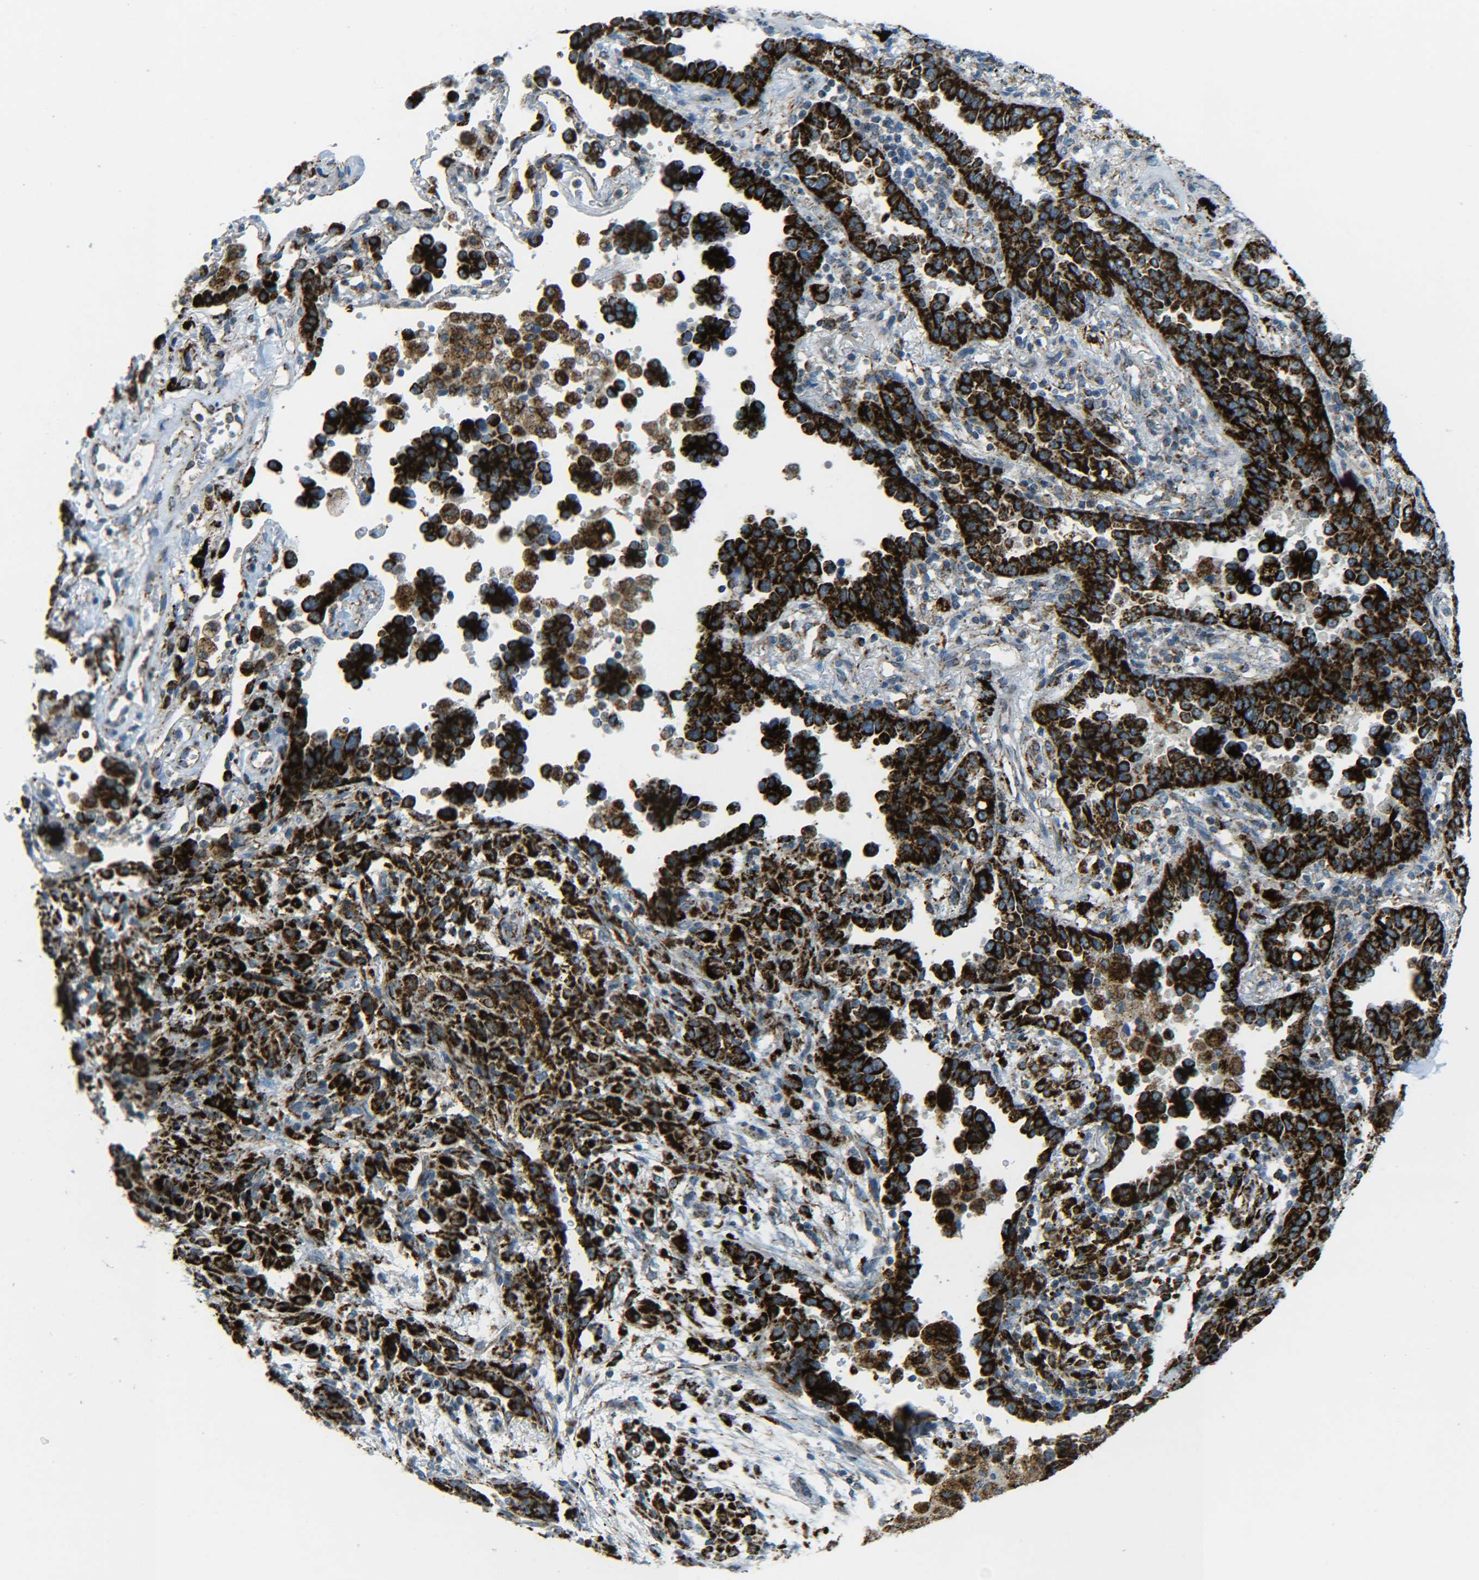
{"staining": {"intensity": "strong", "quantity": ">75%", "location": "cytoplasmic/membranous"}, "tissue": "lung cancer", "cell_type": "Tumor cells", "image_type": "cancer", "snomed": [{"axis": "morphology", "description": "Normal tissue, NOS"}, {"axis": "morphology", "description": "Adenocarcinoma, NOS"}, {"axis": "topography", "description": "Lung"}], "caption": "Immunohistochemistry micrograph of human lung cancer stained for a protein (brown), which displays high levels of strong cytoplasmic/membranous positivity in approximately >75% of tumor cells.", "gene": "CYB5R1", "patient": {"sex": "male", "age": 59}}